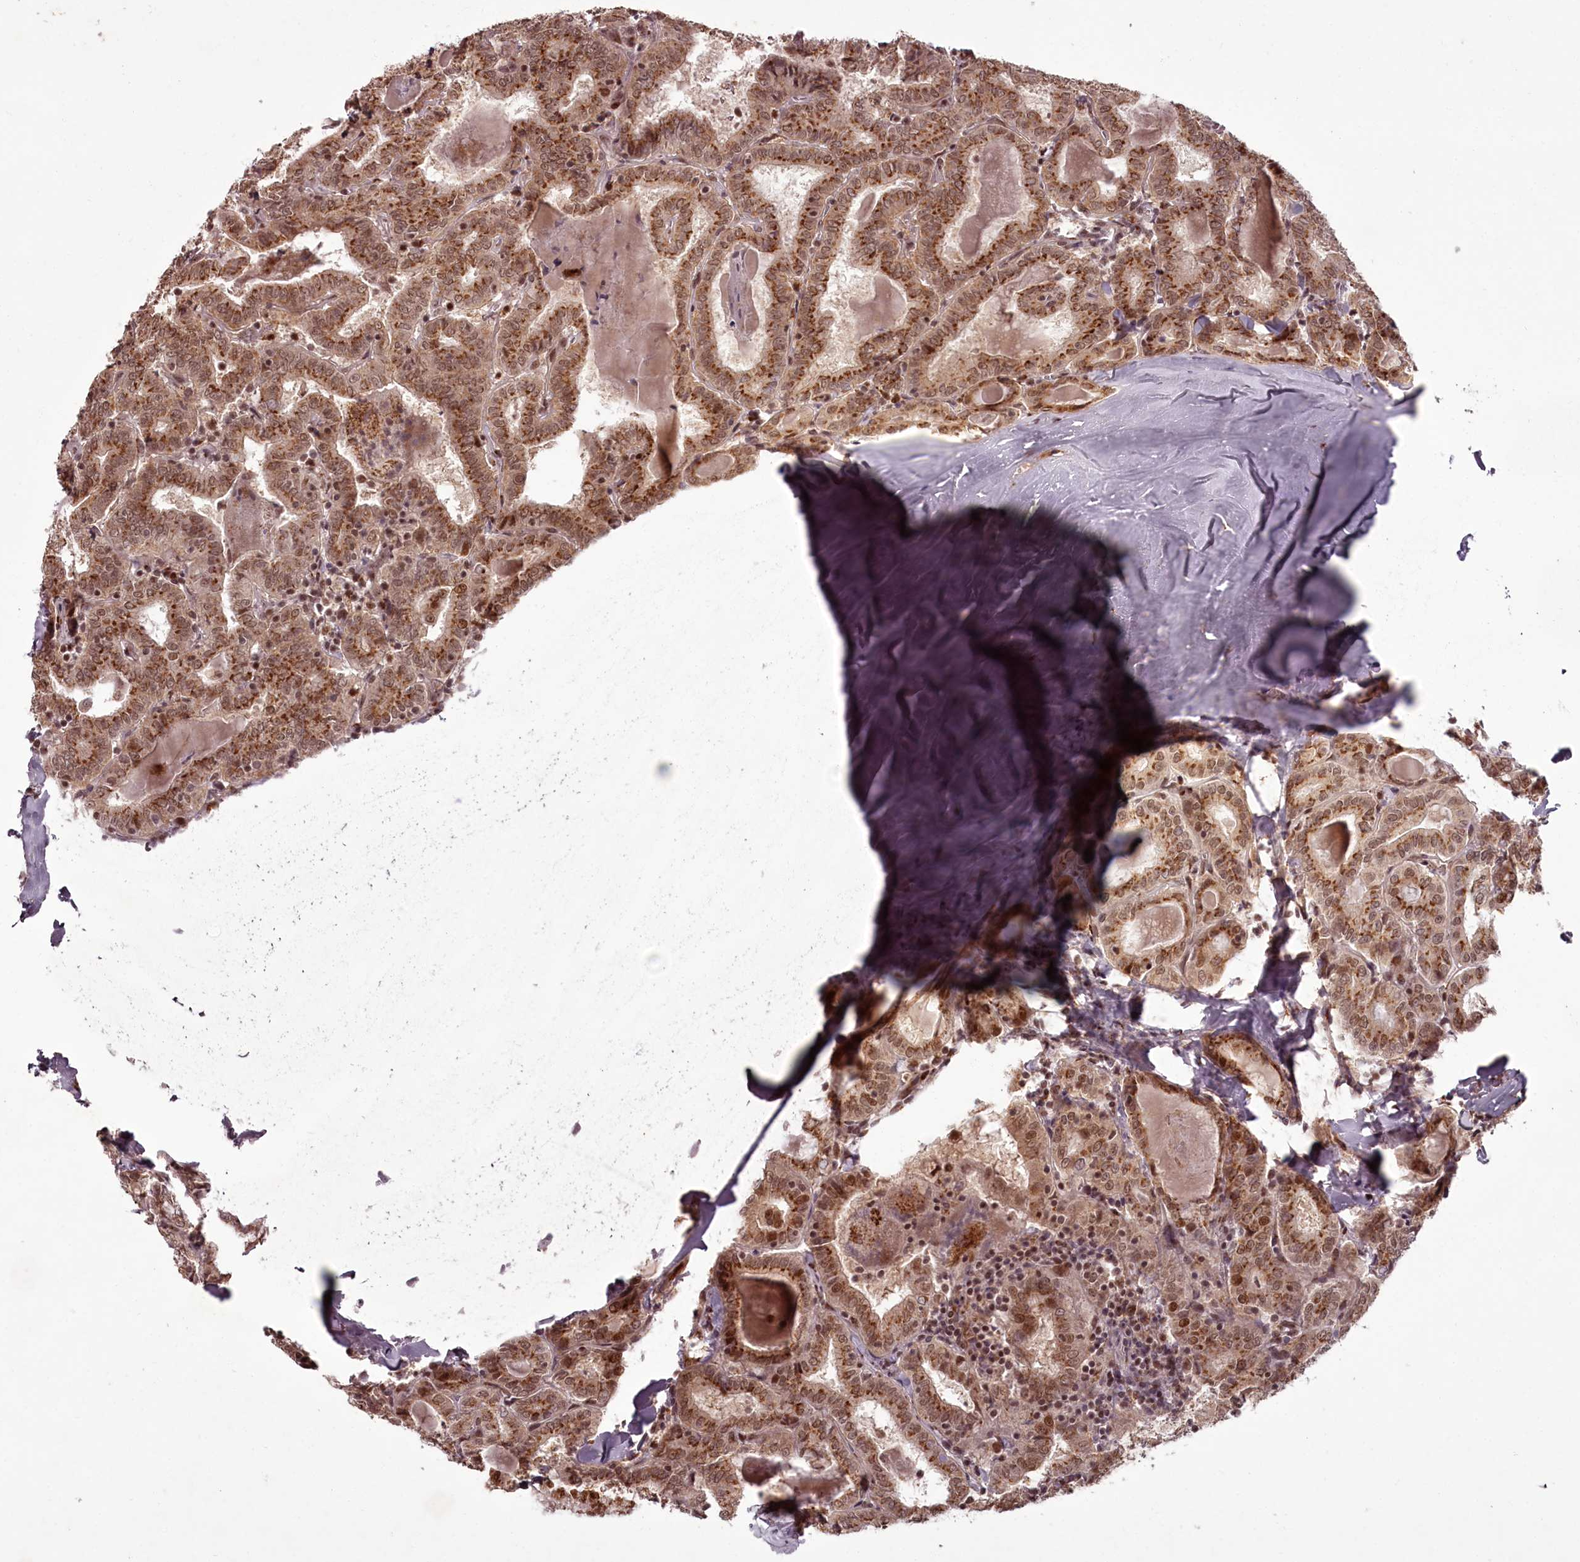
{"staining": {"intensity": "moderate", "quantity": ">75%", "location": "cytoplasmic/membranous,nuclear"}, "tissue": "thyroid cancer", "cell_type": "Tumor cells", "image_type": "cancer", "snomed": [{"axis": "morphology", "description": "Papillary adenocarcinoma, NOS"}, {"axis": "topography", "description": "Thyroid gland"}], "caption": "Human thyroid cancer stained with a protein marker shows moderate staining in tumor cells.", "gene": "CEP83", "patient": {"sex": "female", "age": 72}}